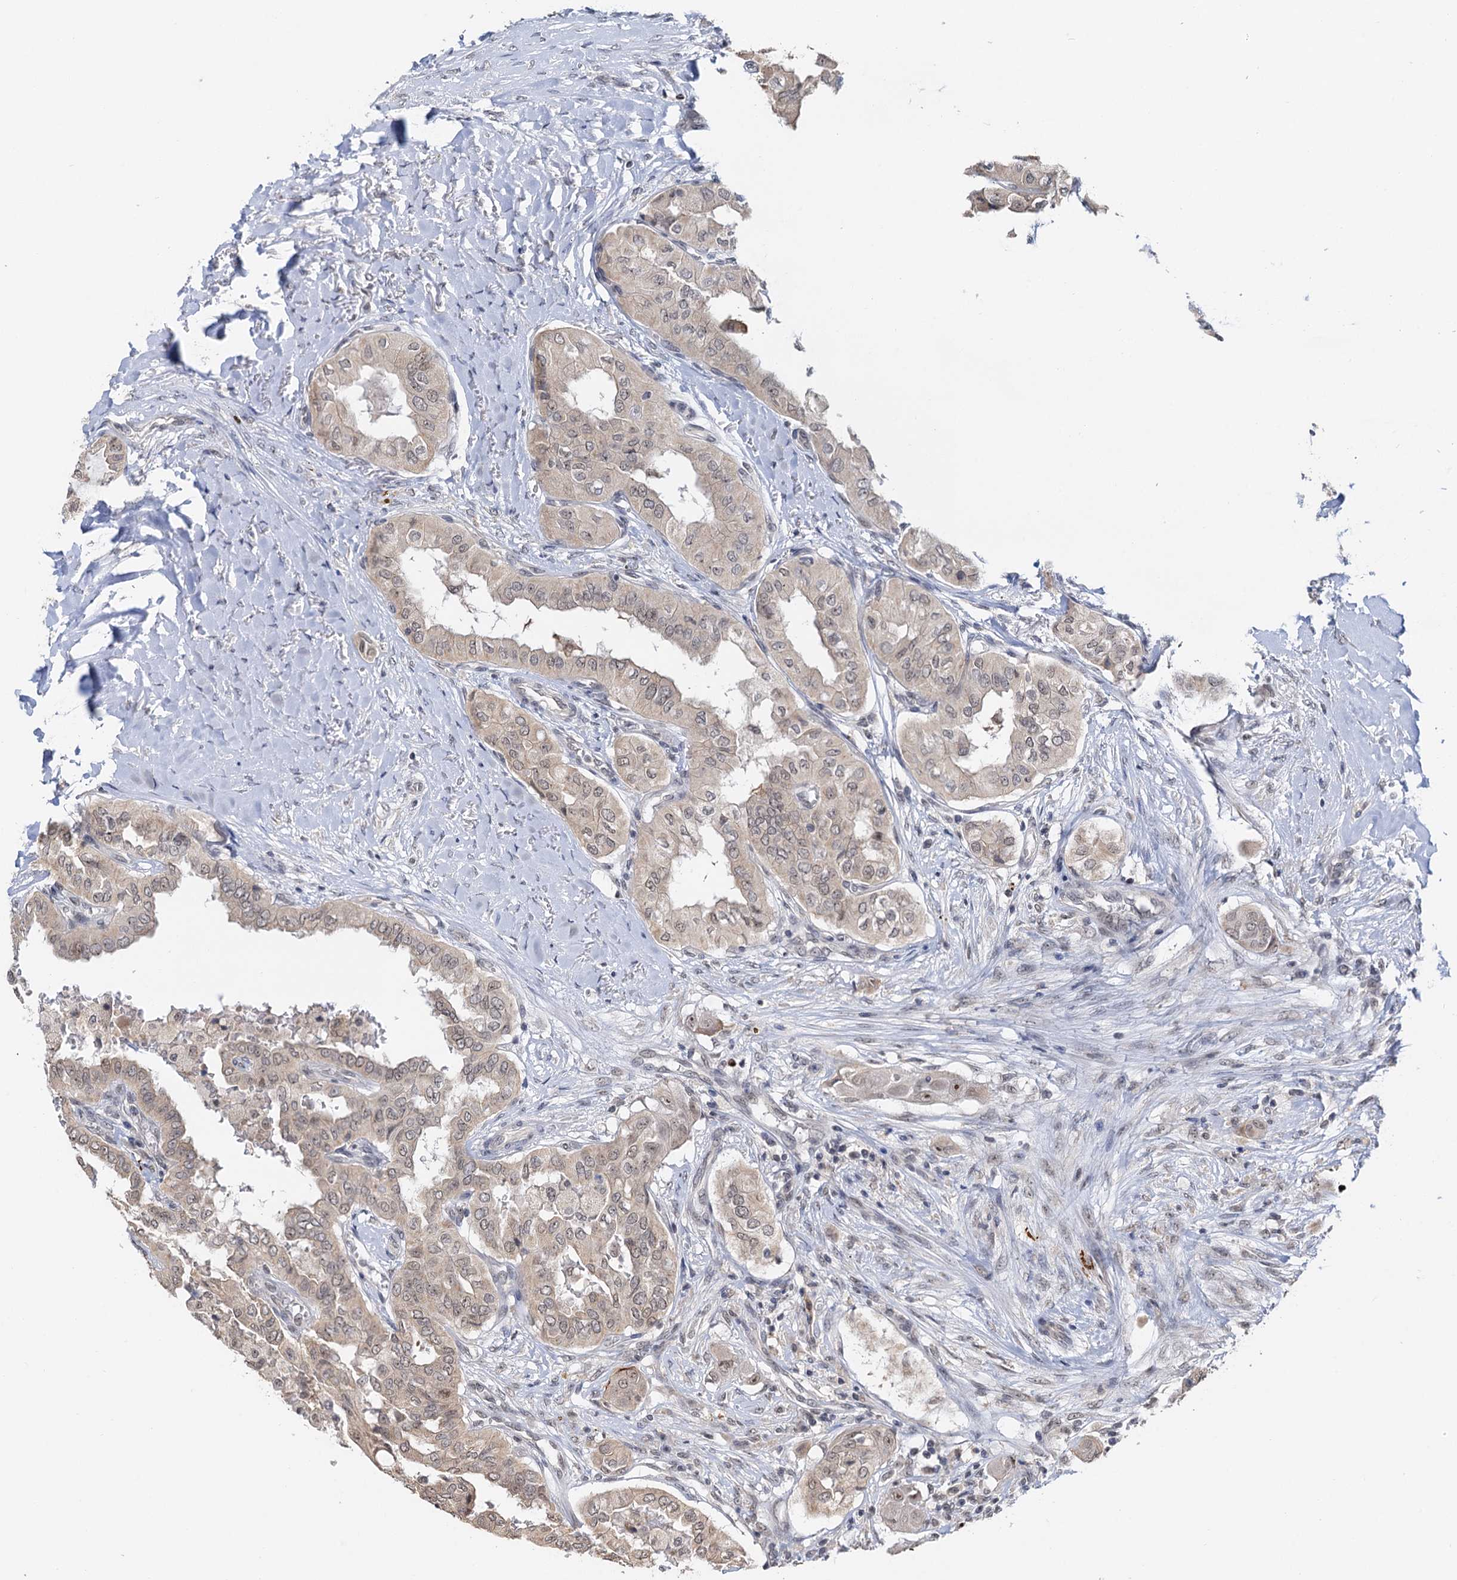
{"staining": {"intensity": "weak", "quantity": ">75%", "location": "cytoplasmic/membranous,nuclear"}, "tissue": "thyroid cancer", "cell_type": "Tumor cells", "image_type": "cancer", "snomed": [{"axis": "morphology", "description": "Papillary adenocarcinoma, NOS"}, {"axis": "topography", "description": "Thyroid gland"}], "caption": "A brown stain shows weak cytoplasmic/membranous and nuclear expression of a protein in thyroid cancer (papillary adenocarcinoma) tumor cells.", "gene": "NAT10", "patient": {"sex": "female", "age": 59}}